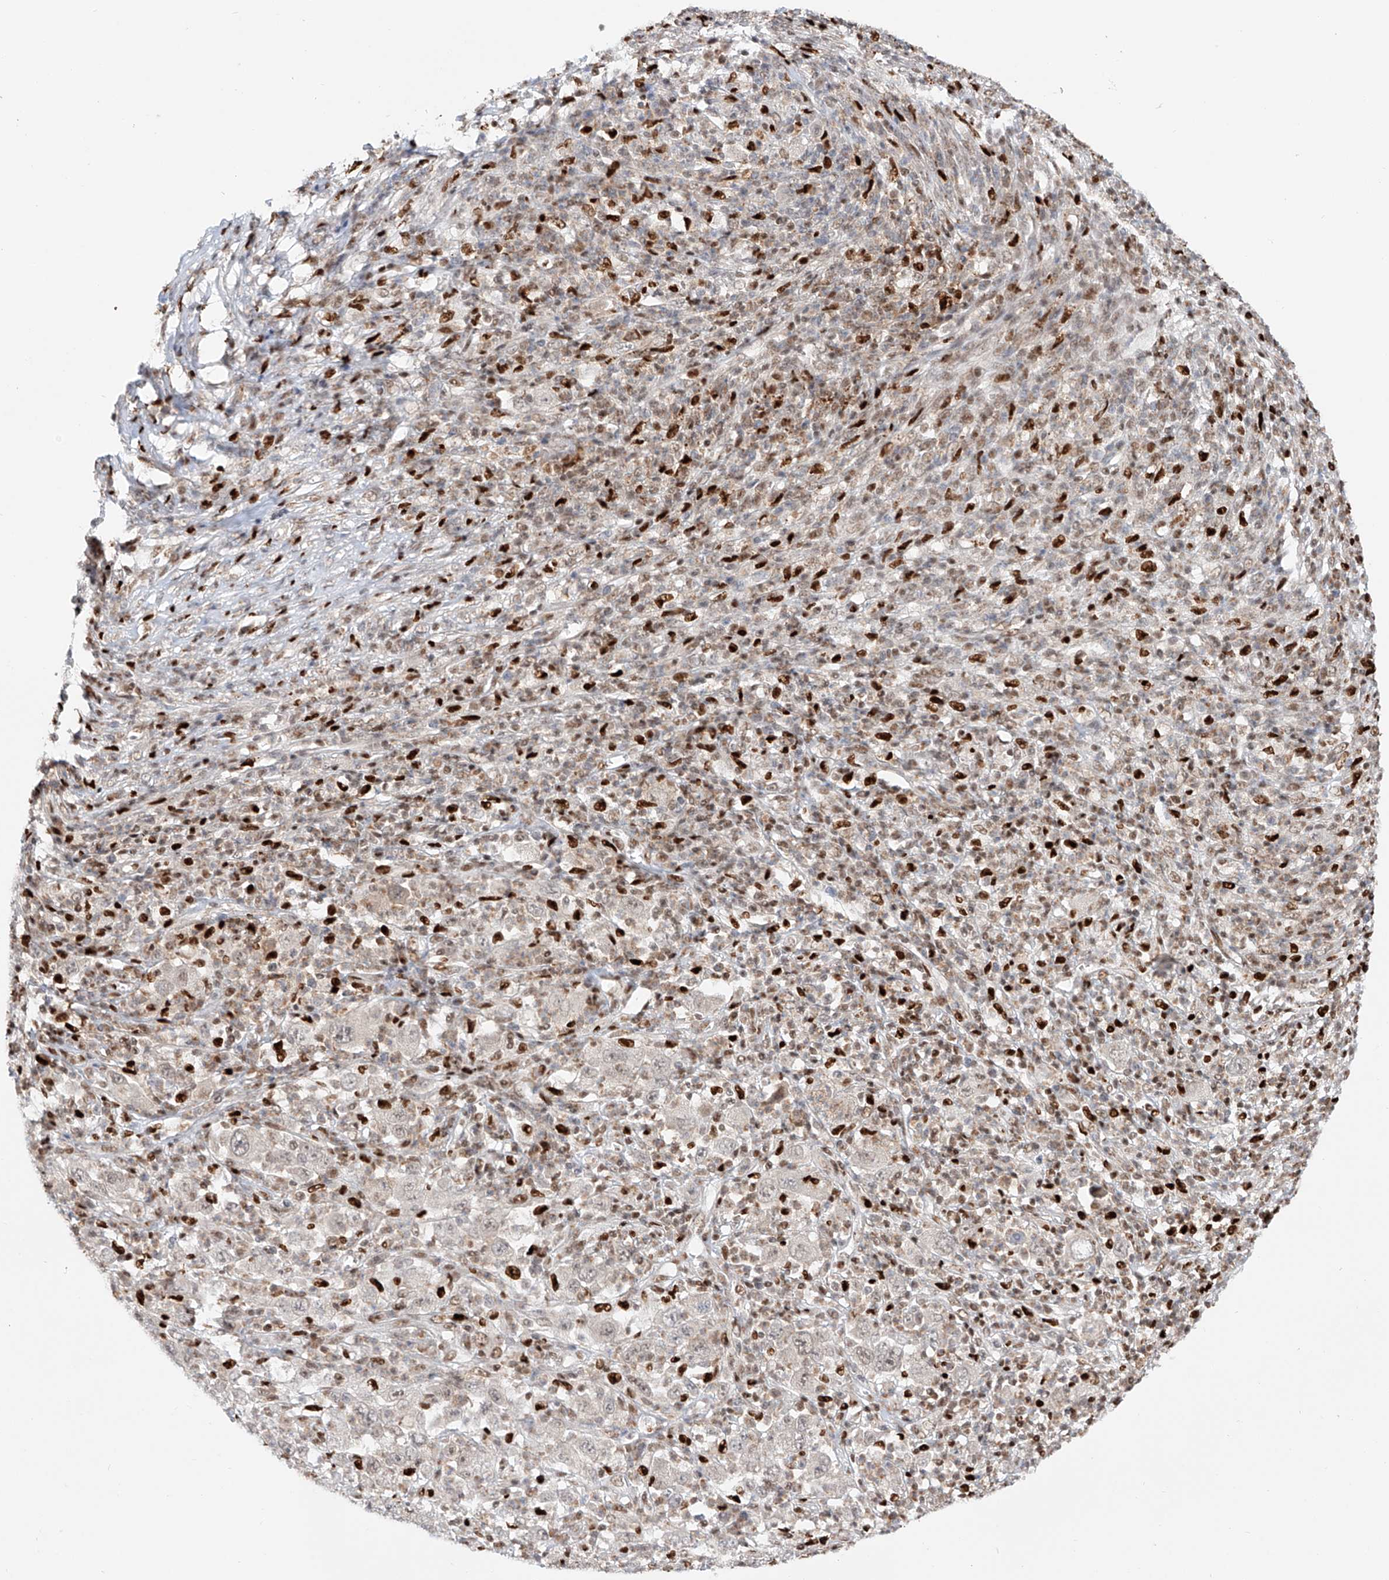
{"staining": {"intensity": "weak", "quantity": "<25%", "location": "nuclear"}, "tissue": "melanoma", "cell_type": "Tumor cells", "image_type": "cancer", "snomed": [{"axis": "morphology", "description": "Malignant melanoma, Metastatic site"}, {"axis": "topography", "description": "Skin"}], "caption": "Tumor cells show no significant expression in melanoma.", "gene": "DZIP1L", "patient": {"sex": "female", "age": 56}}